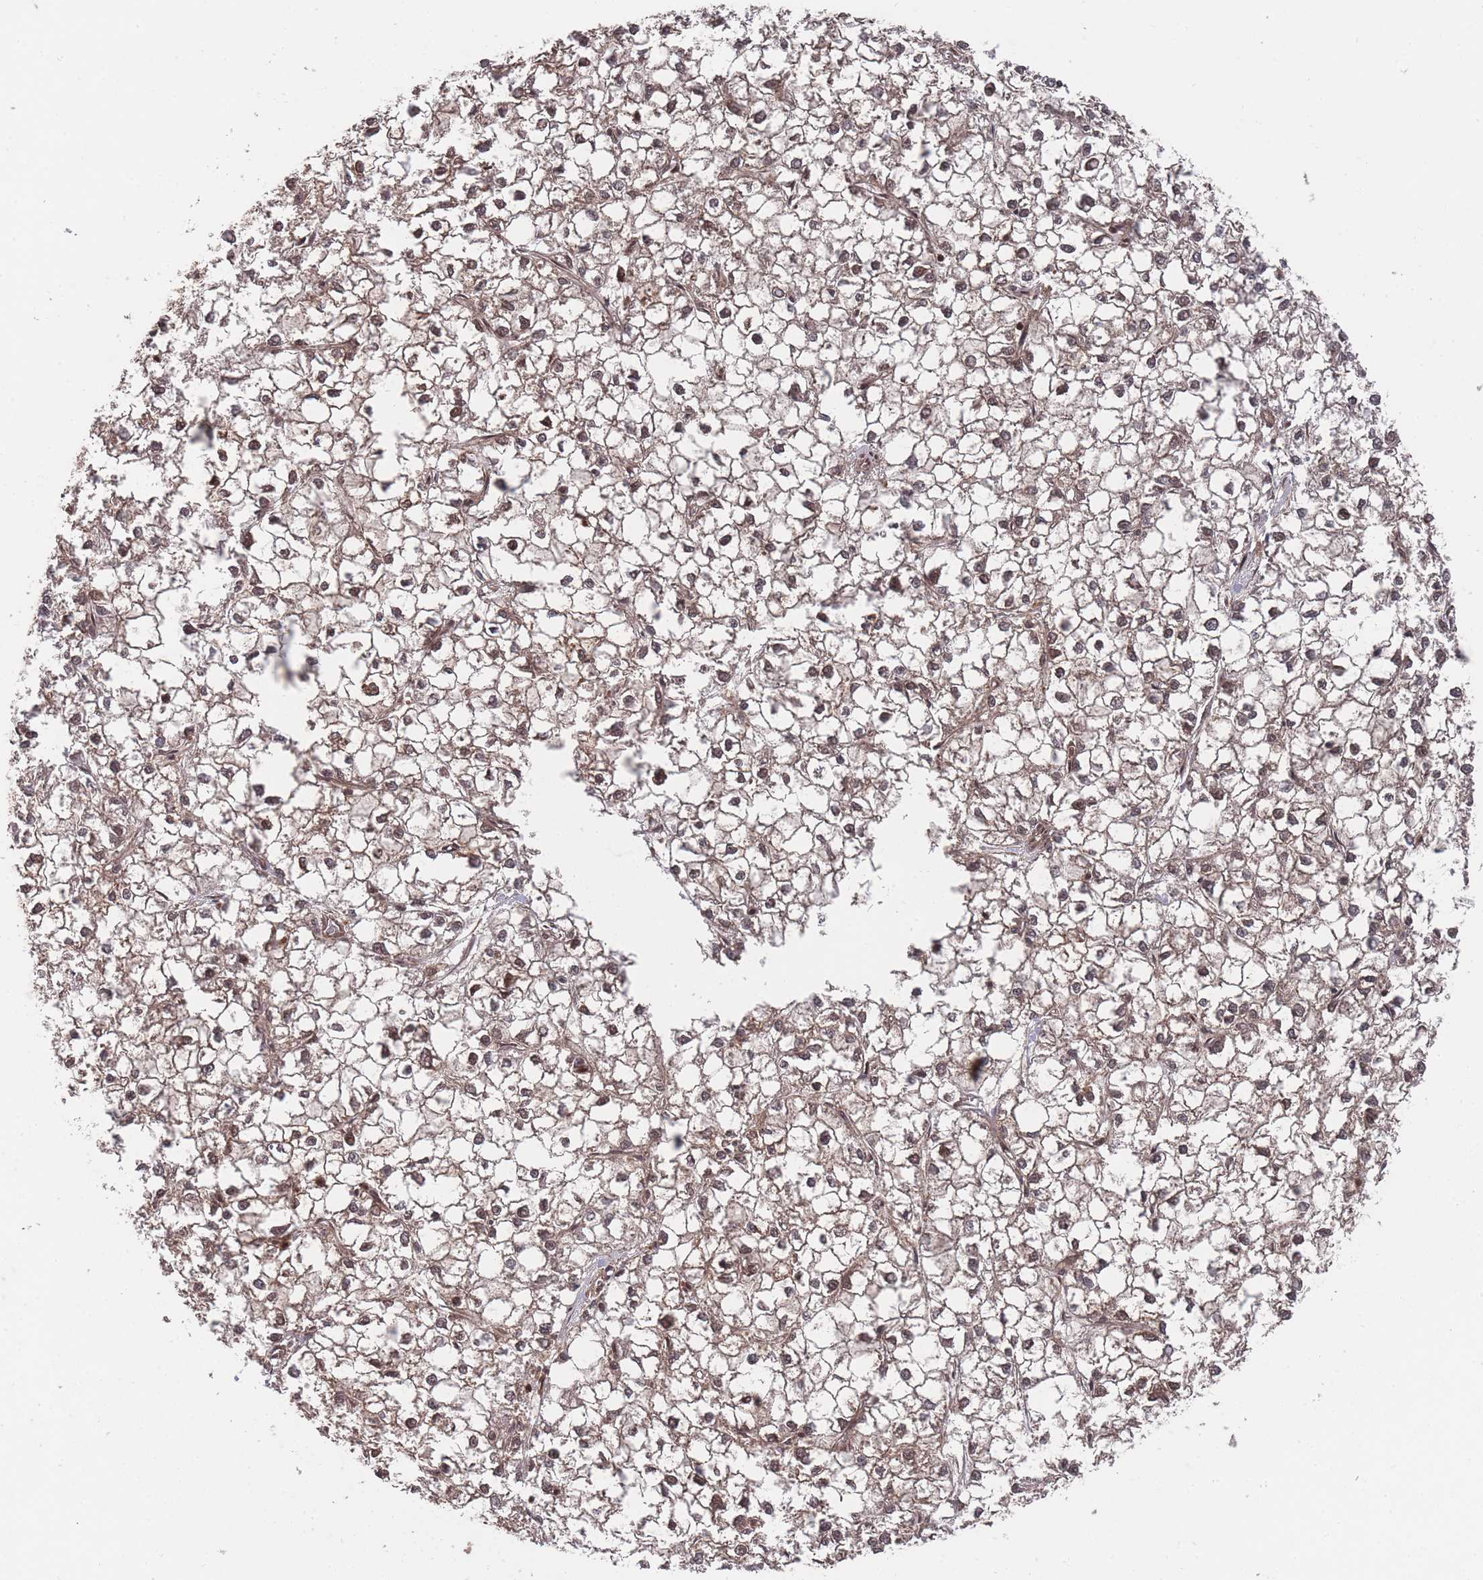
{"staining": {"intensity": "moderate", "quantity": ">75%", "location": "cytoplasmic/membranous,nuclear"}, "tissue": "liver cancer", "cell_type": "Tumor cells", "image_type": "cancer", "snomed": [{"axis": "morphology", "description": "Carcinoma, Hepatocellular, NOS"}, {"axis": "topography", "description": "Liver"}], "caption": "This is an image of immunohistochemistry staining of liver cancer, which shows moderate positivity in the cytoplasmic/membranous and nuclear of tumor cells.", "gene": "SF3B1", "patient": {"sex": "female", "age": 43}}